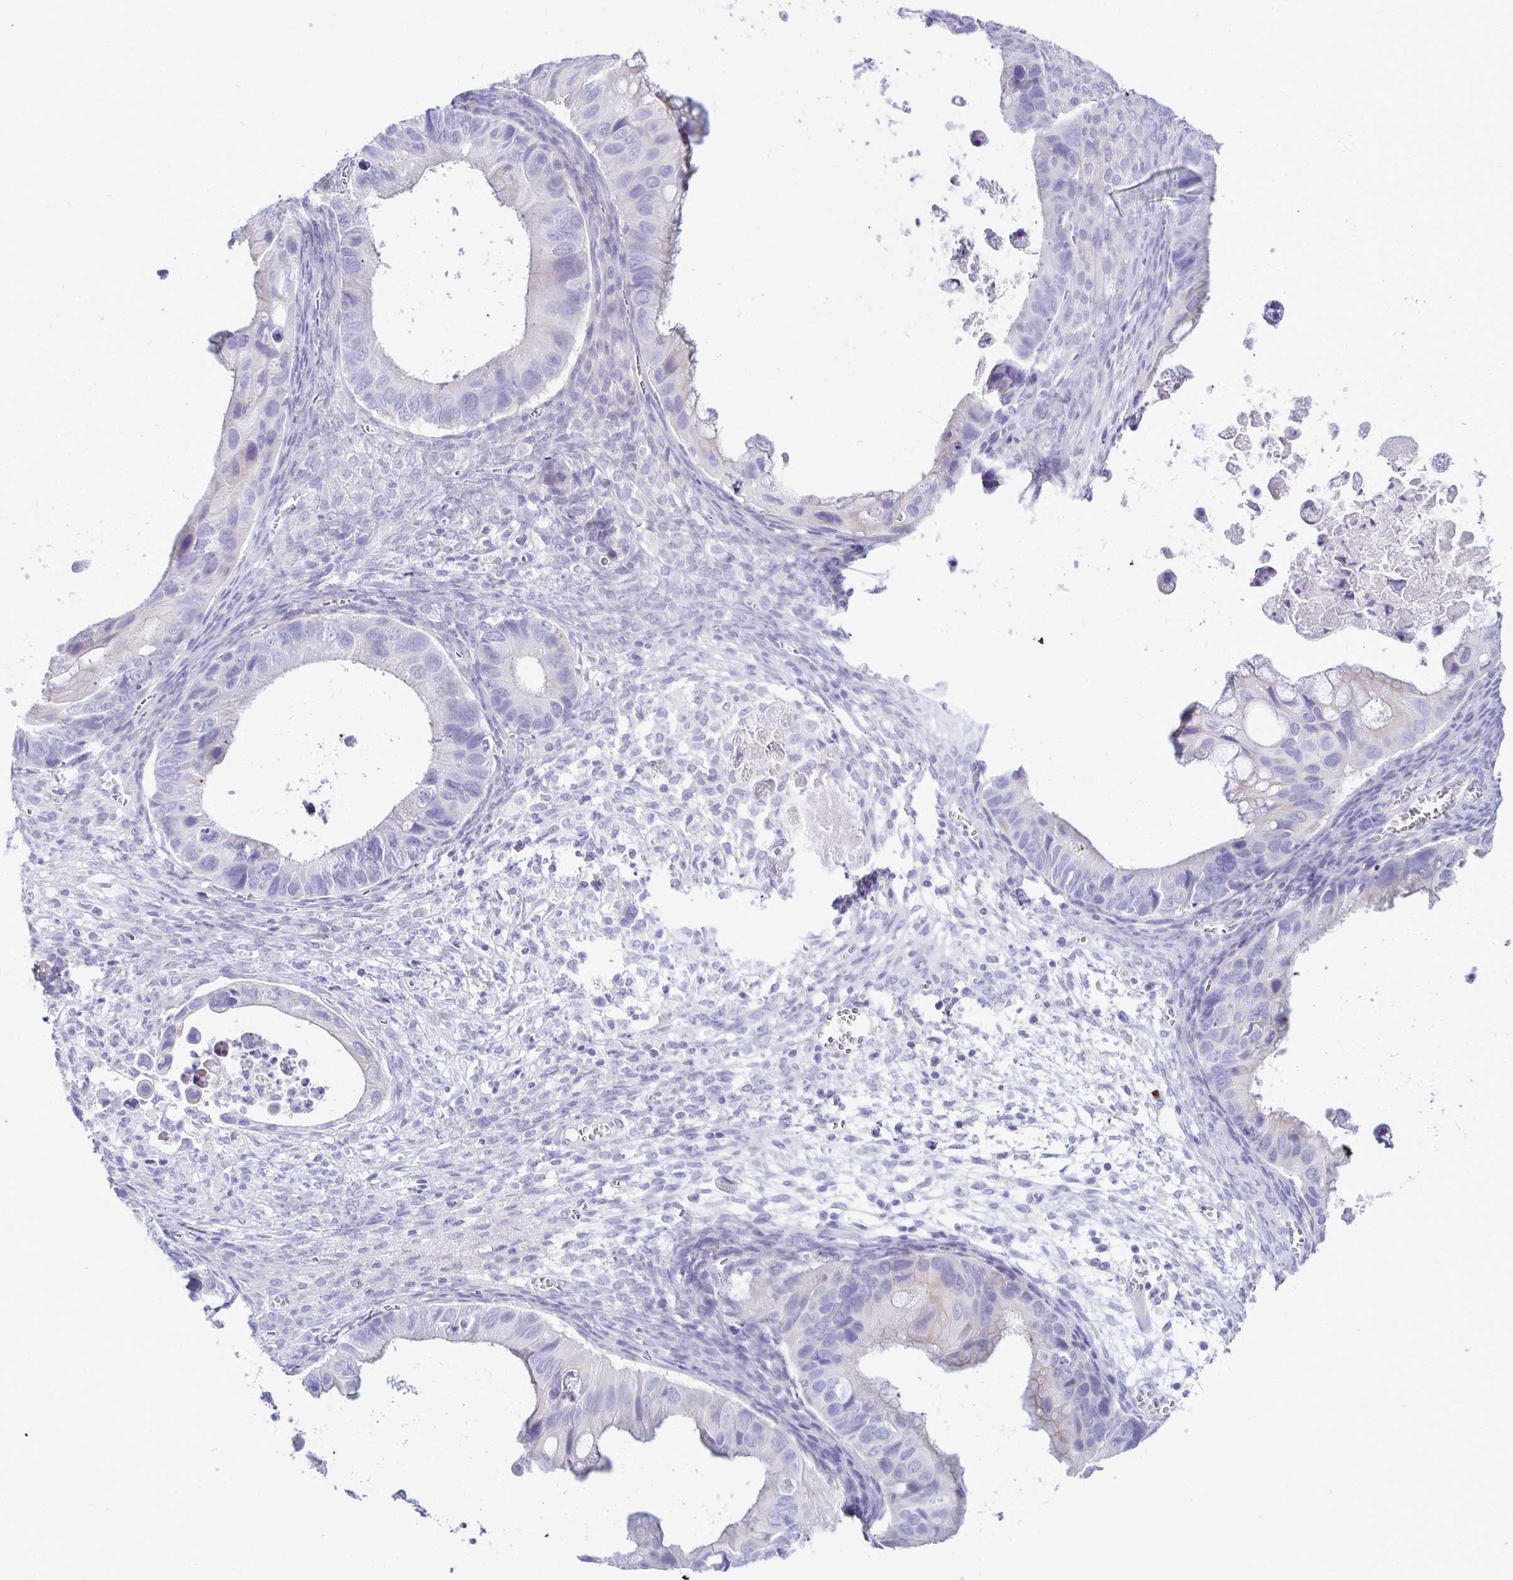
{"staining": {"intensity": "negative", "quantity": "none", "location": "none"}, "tissue": "ovarian cancer", "cell_type": "Tumor cells", "image_type": "cancer", "snomed": [{"axis": "morphology", "description": "Cystadenocarcinoma, mucinous, NOS"}, {"axis": "topography", "description": "Ovary"}], "caption": "Ovarian cancer (mucinous cystadenocarcinoma) stained for a protein using immunohistochemistry (IHC) exhibits no positivity tumor cells.", "gene": "FNTB", "patient": {"sex": "female", "age": 64}}